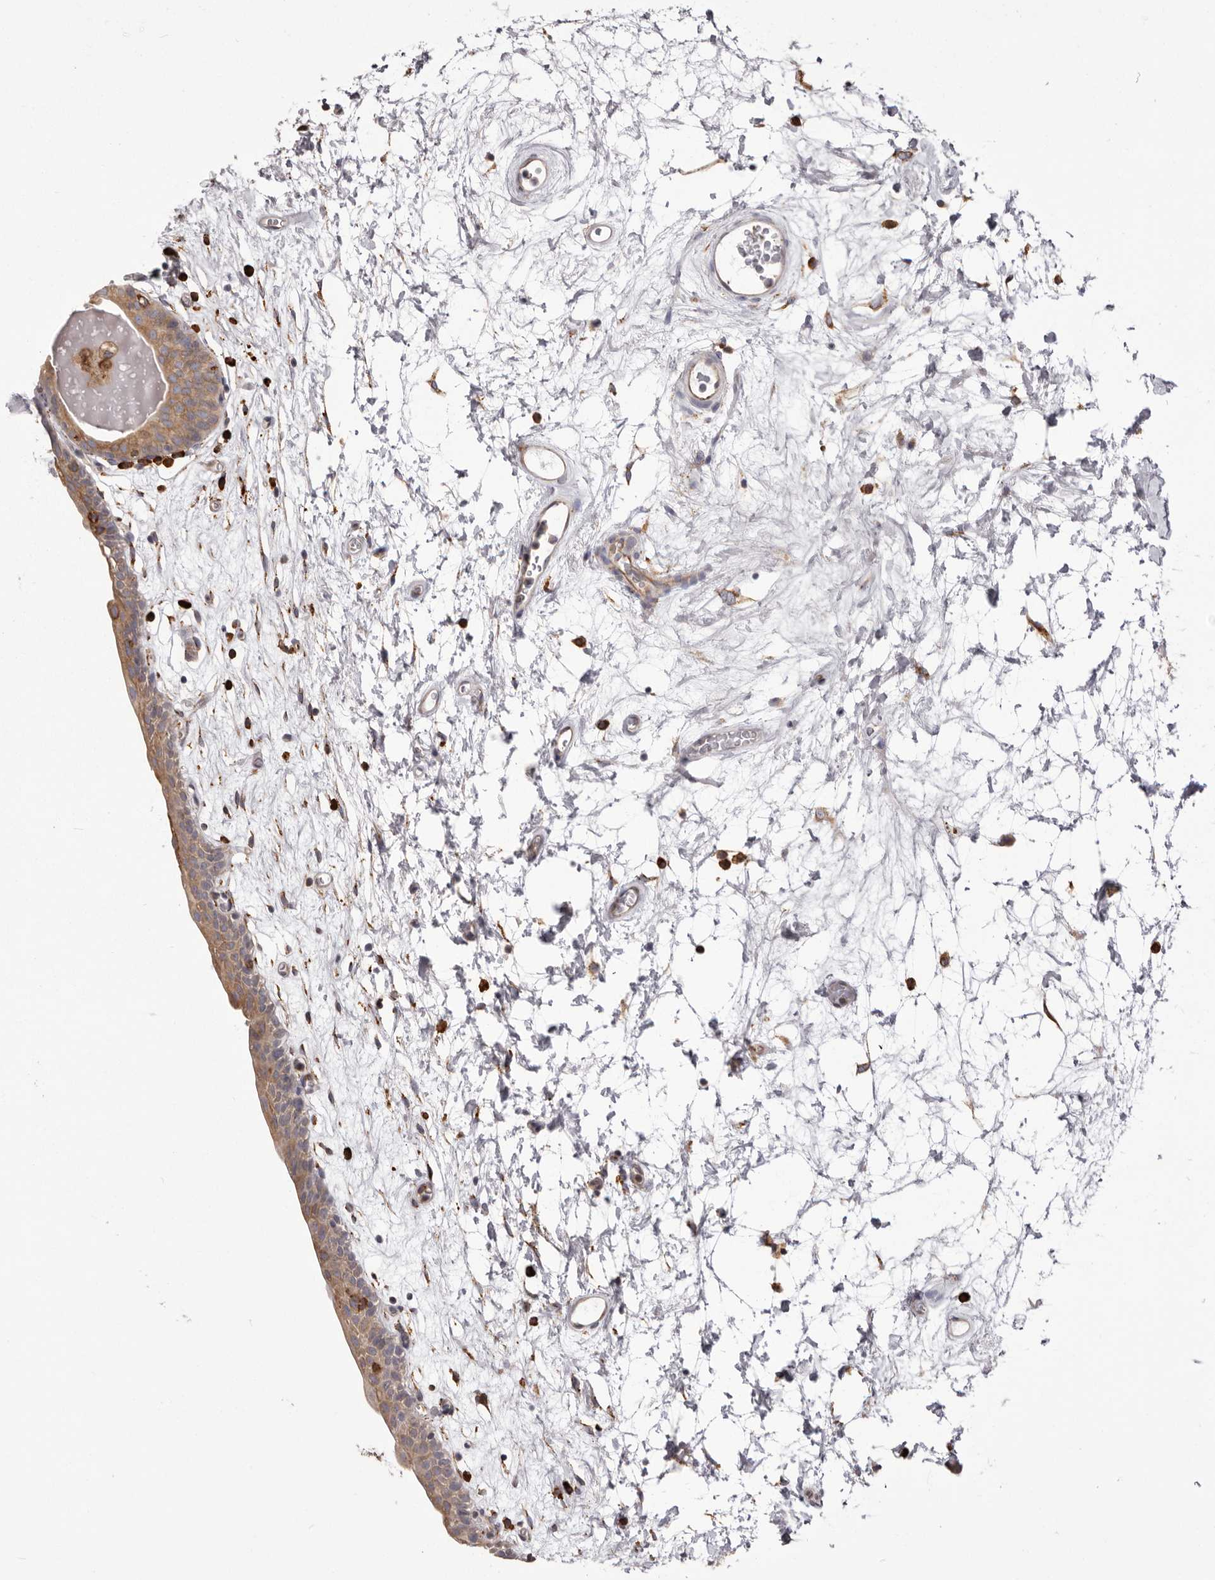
{"staining": {"intensity": "moderate", "quantity": ">75%", "location": "cytoplasmic/membranous"}, "tissue": "urinary bladder", "cell_type": "Urothelial cells", "image_type": "normal", "snomed": [{"axis": "morphology", "description": "Normal tissue, NOS"}, {"axis": "topography", "description": "Urinary bladder"}], "caption": "Urothelial cells reveal medium levels of moderate cytoplasmic/membranous expression in approximately >75% of cells in unremarkable human urinary bladder.", "gene": "QRSL1", "patient": {"sex": "male", "age": 83}}